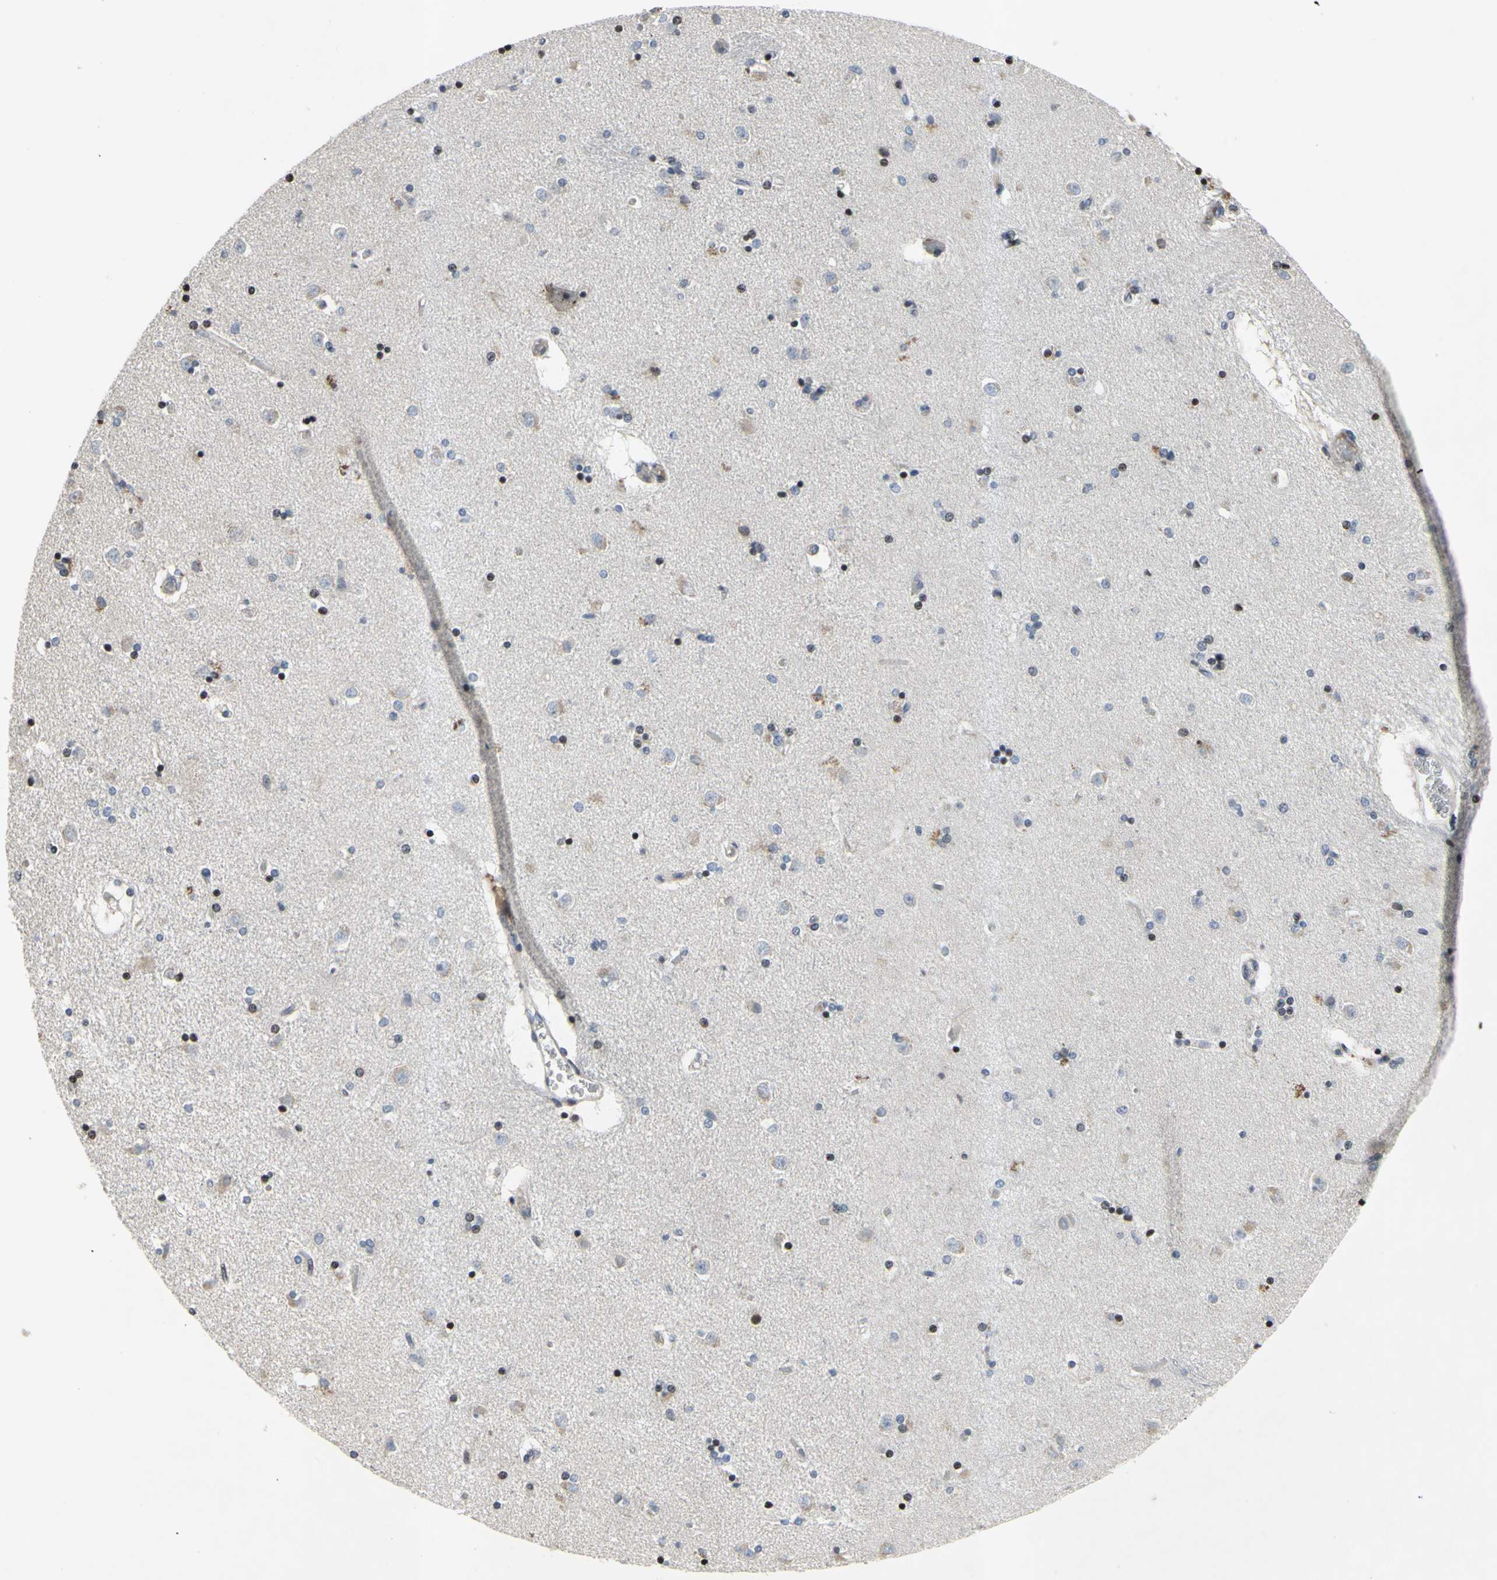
{"staining": {"intensity": "moderate", "quantity": "25%-75%", "location": "nuclear"}, "tissue": "caudate", "cell_type": "Glial cells", "image_type": "normal", "snomed": [{"axis": "morphology", "description": "Normal tissue, NOS"}, {"axis": "topography", "description": "Lateral ventricle wall"}], "caption": "Caudate stained with DAB immunohistochemistry (IHC) reveals medium levels of moderate nuclear positivity in about 25%-75% of glial cells.", "gene": "ARG1", "patient": {"sex": "female", "age": 54}}